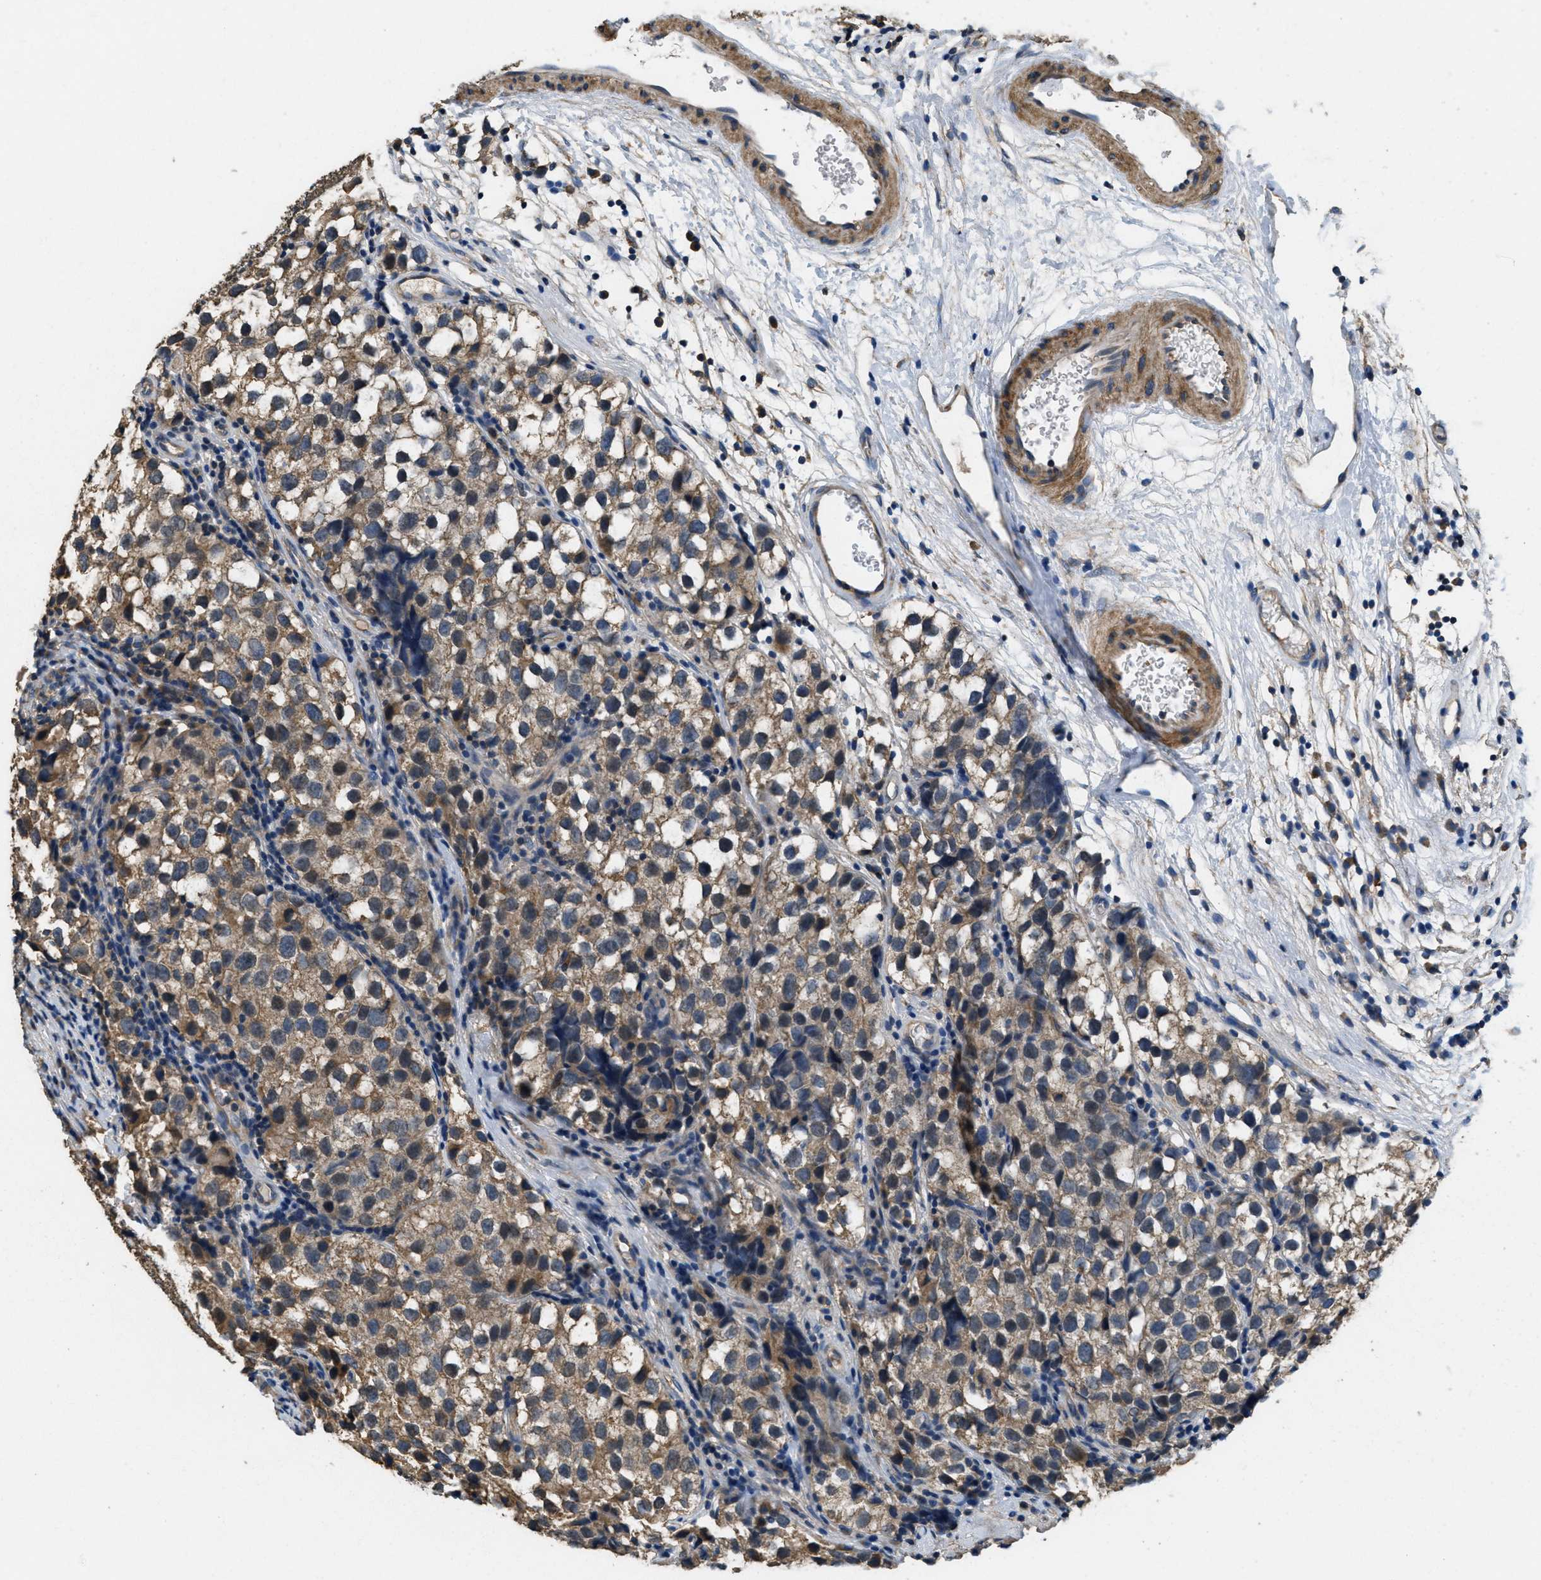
{"staining": {"intensity": "moderate", "quantity": ">75%", "location": "cytoplasmic/membranous"}, "tissue": "testis cancer", "cell_type": "Tumor cells", "image_type": "cancer", "snomed": [{"axis": "morphology", "description": "Seminoma, NOS"}, {"axis": "topography", "description": "Testis"}], "caption": "Testis cancer (seminoma) stained for a protein (brown) displays moderate cytoplasmic/membranous positive staining in about >75% of tumor cells.", "gene": "THBS2", "patient": {"sex": "male", "age": 39}}